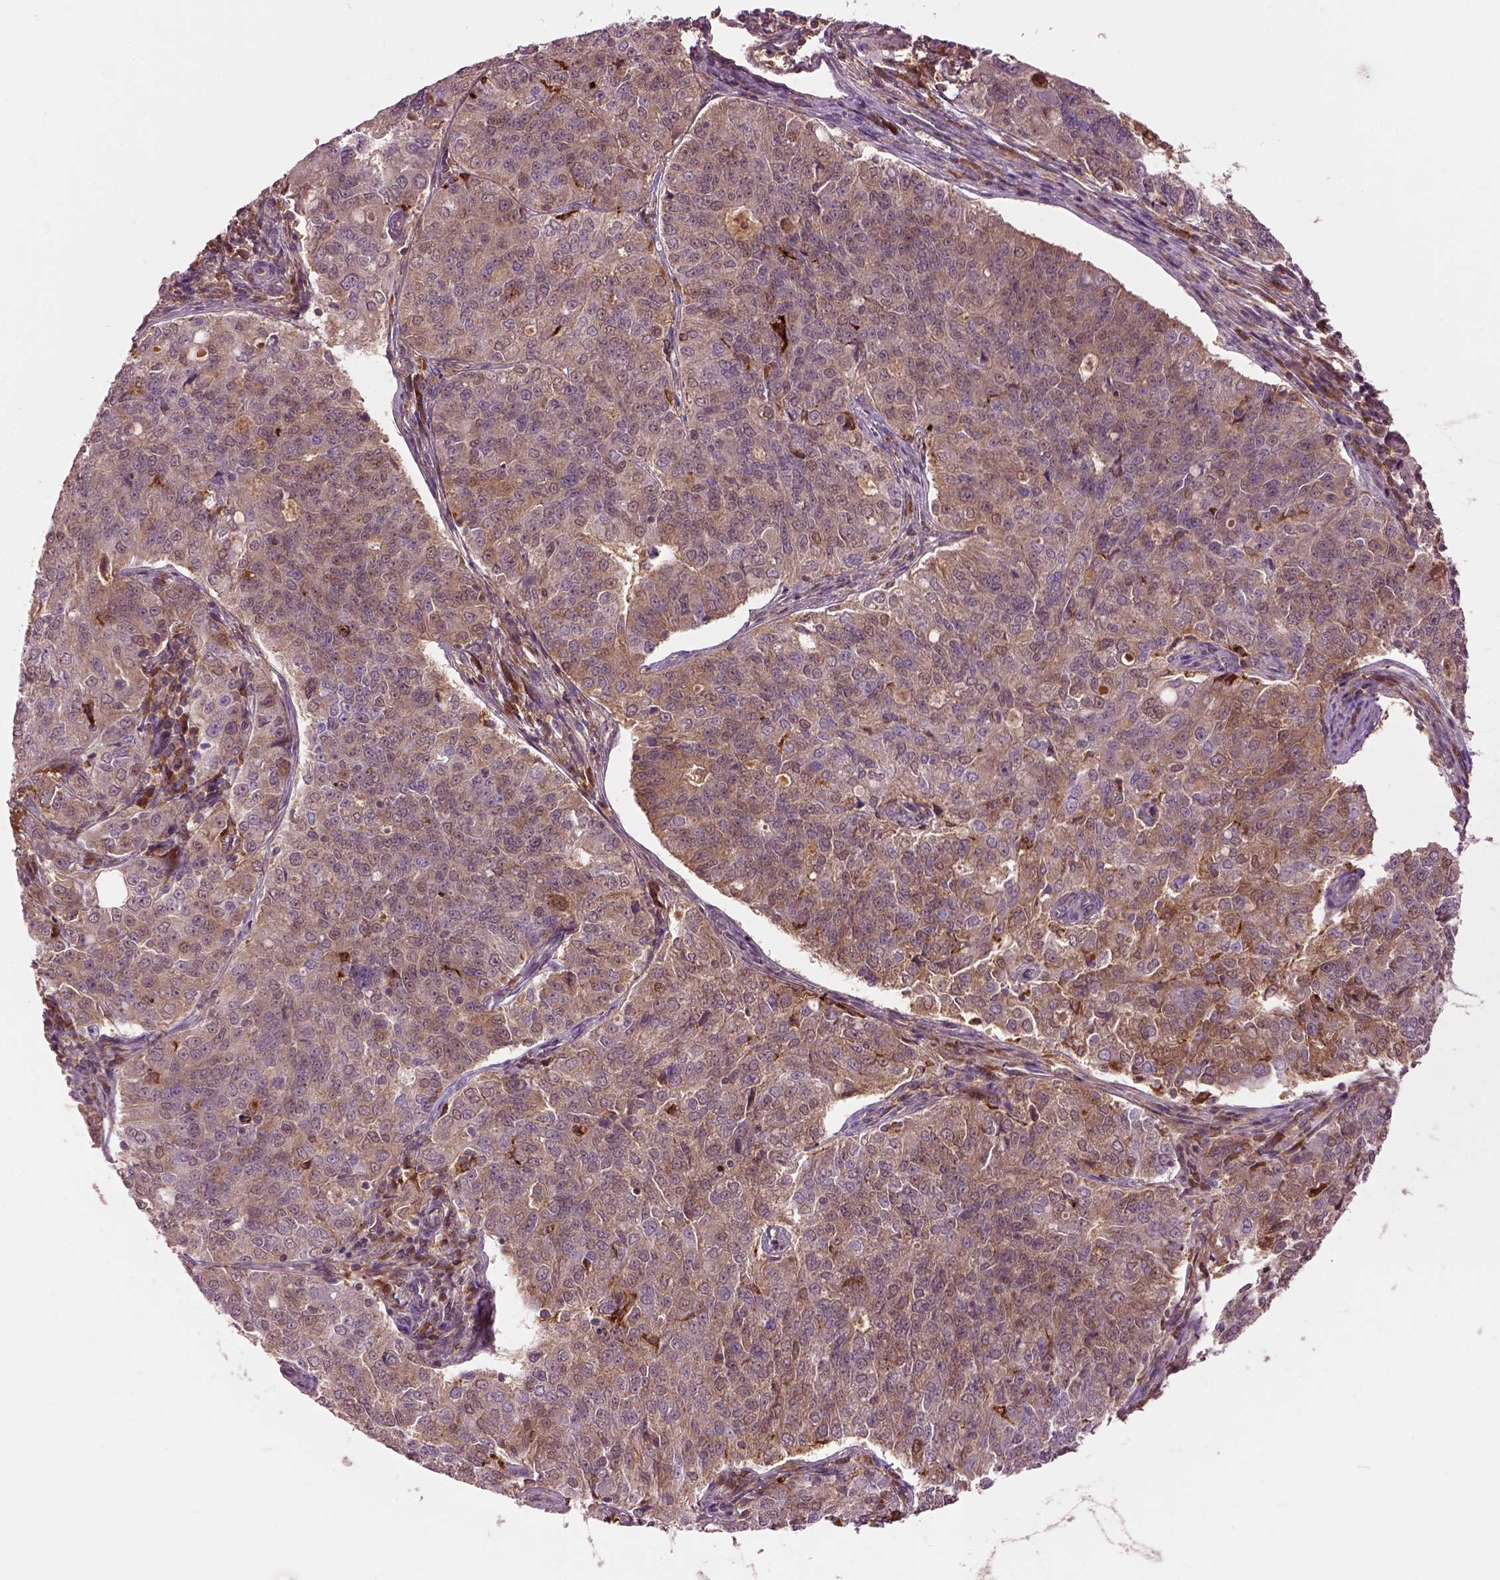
{"staining": {"intensity": "moderate", "quantity": ">75%", "location": "cytoplasmic/membranous"}, "tissue": "endometrial cancer", "cell_type": "Tumor cells", "image_type": "cancer", "snomed": [{"axis": "morphology", "description": "Adenocarcinoma, NOS"}, {"axis": "topography", "description": "Endometrium"}], "caption": "IHC histopathology image of neoplastic tissue: endometrial cancer stained using immunohistochemistry demonstrates medium levels of moderate protein expression localized specifically in the cytoplasmic/membranous of tumor cells, appearing as a cytoplasmic/membranous brown color.", "gene": "MDP1", "patient": {"sex": "female", "age": 43}}